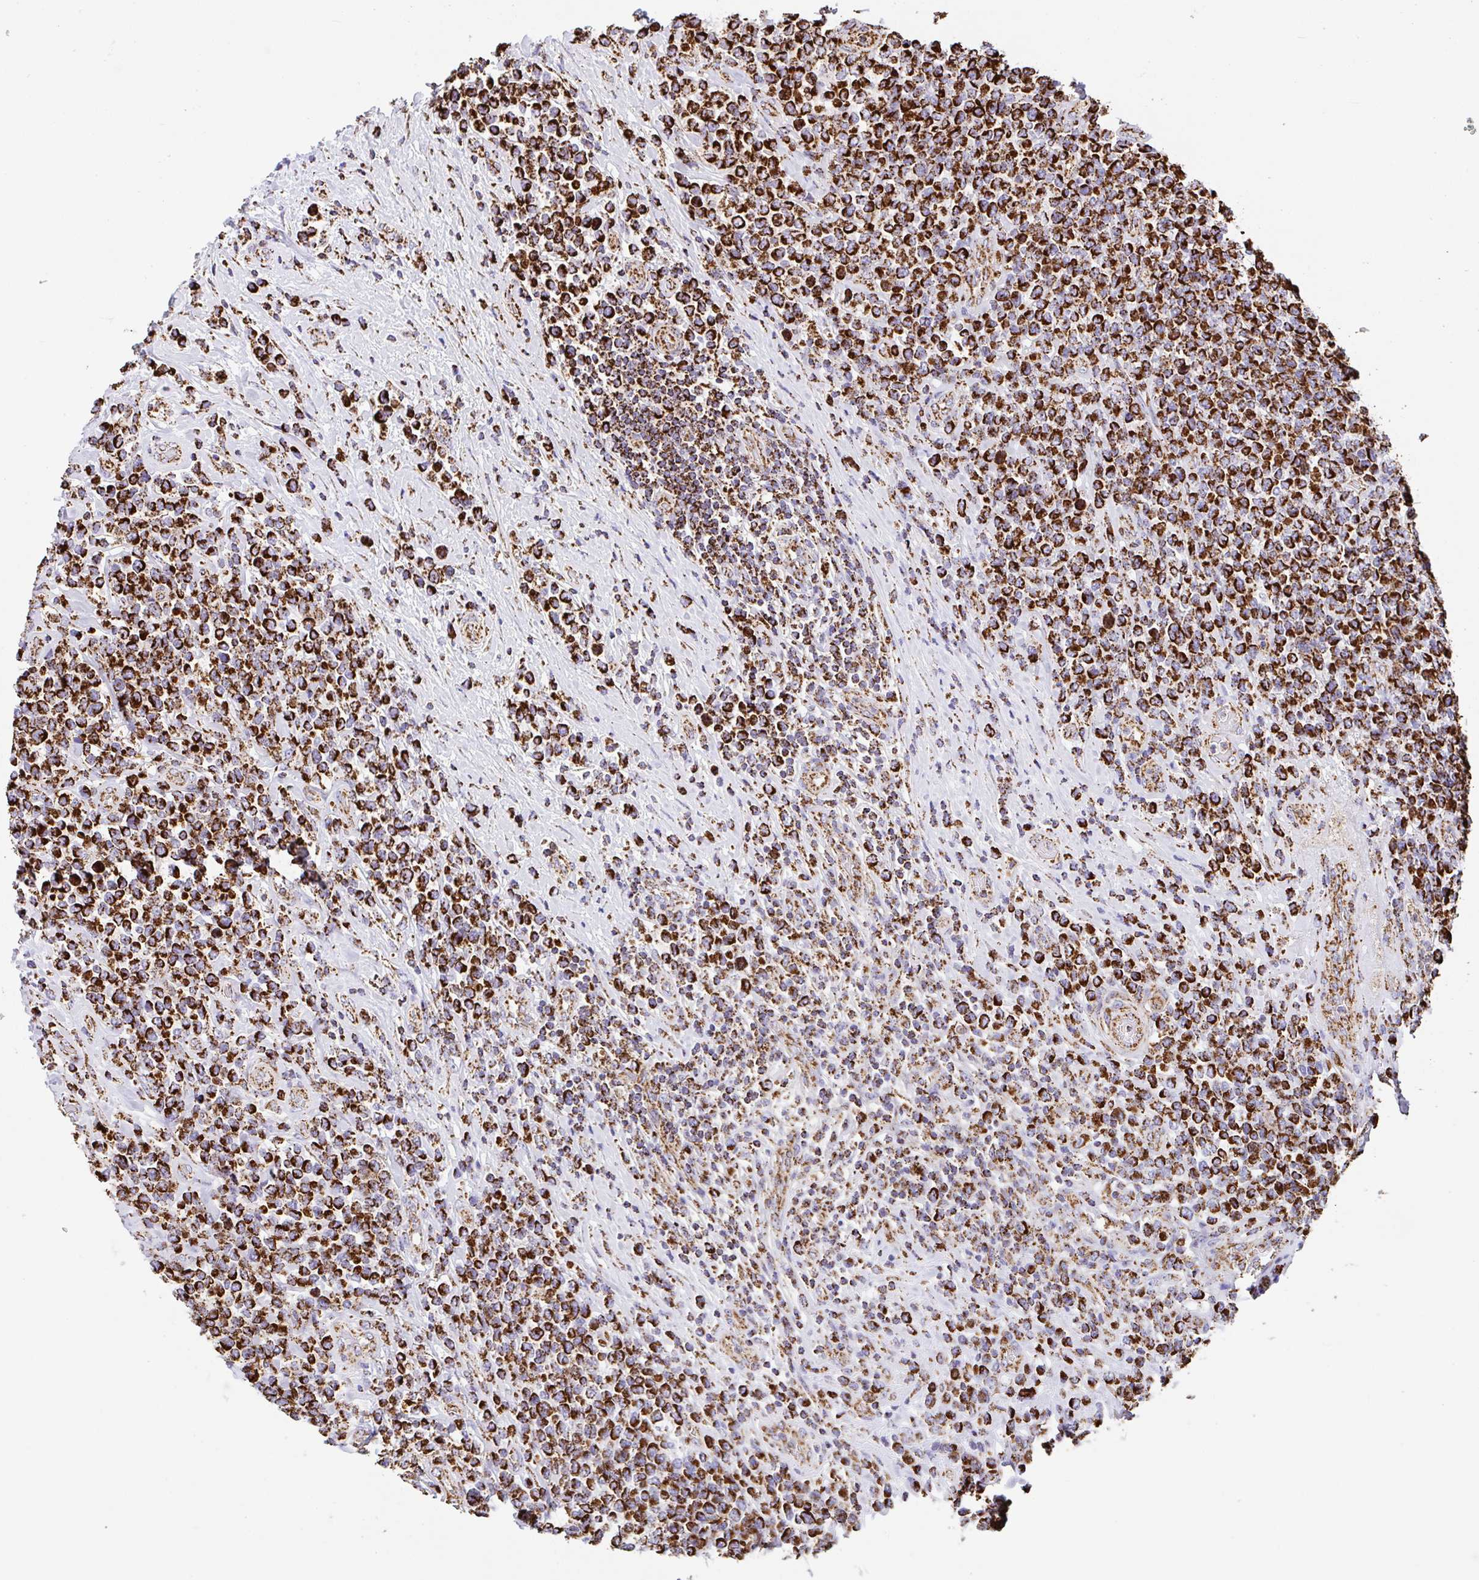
{"staining": {"intensity": "strong", "quantity": ">75%", "location": "cytoplasmic/membranous"}, "tissue": "lymphoma", "cell_type": "Tumor cells", "image_type": "cancer", "snomed": [{"axis": "morphology", "description": "Malignant lymphoma, non-Hodgkin's type, High grade"}, {"axis": "topography", "description": "Soft tissue"}], "caption": "Strong cytoplasmic/membranous staining is seen in about >75% of tumor cells in malignant lymphoma, non-Hodgkin's type (high-grade).", "gene": "ANKRD33B", "patient": {"sex": "female", "age": 56}}